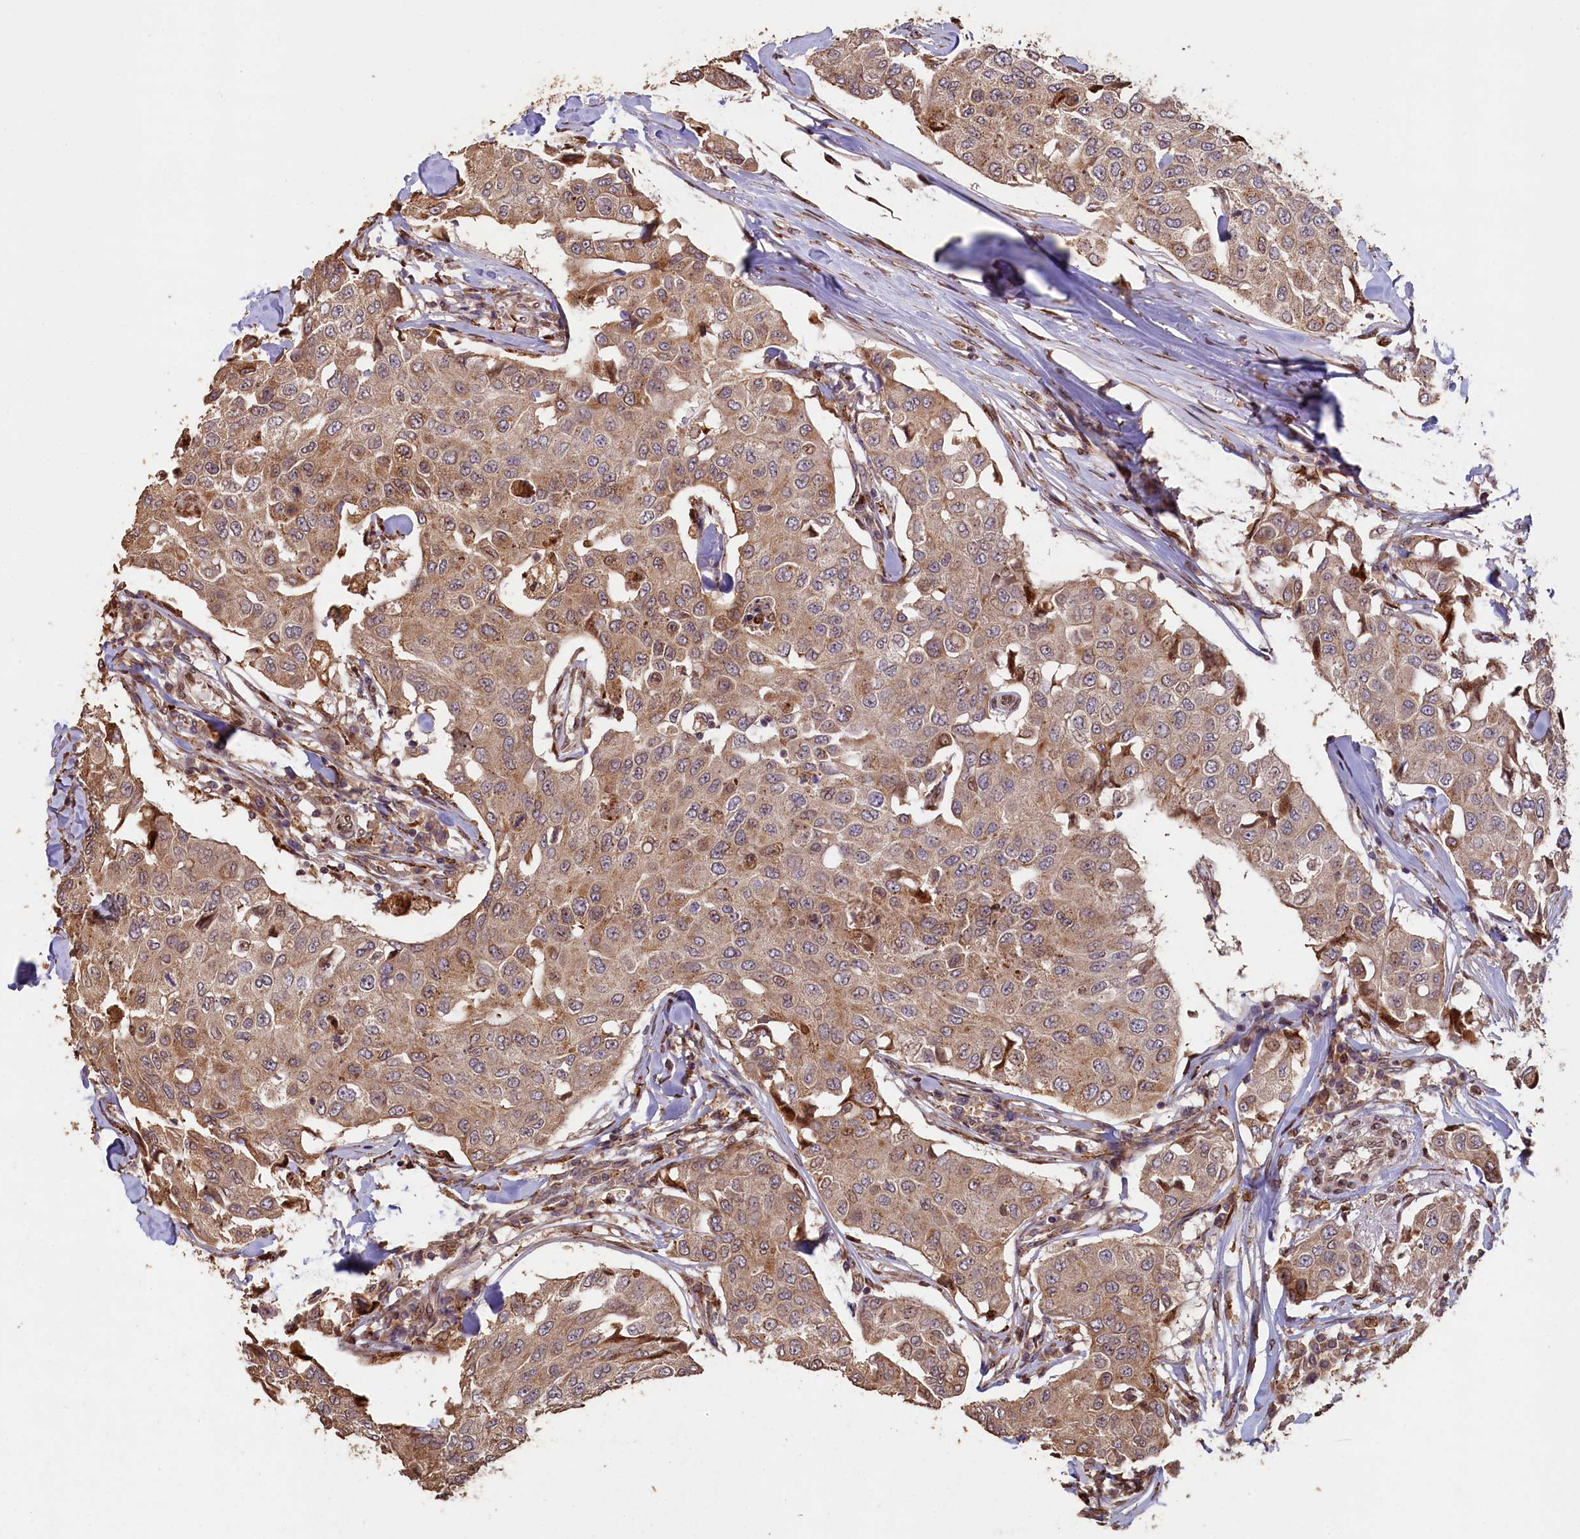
{"staining": {"intensity": "moderate", "quantity": ">75%", "location": "cytoplasmic/membranous"}, "tissue": "breast cancer", "cell_type": "Tumor cells", "image_type": "cancer", "snomed": [{"axis": "morphology", "description": "Duct carcinoma"}, {"axis": "topography", "description": "Breast"}], "caption": "Tumor cells reveal moderate cytoplasmic/membranous positivity in about >75% of cells in infiltrating ductal carcinoma (breast). Using DAB (brown) and hematoxylin (blue) stains, captured at high magnification using brightfield microscopy.", "gene": "SLC38A7", "patient": {"sex": "female", "age": 80}}